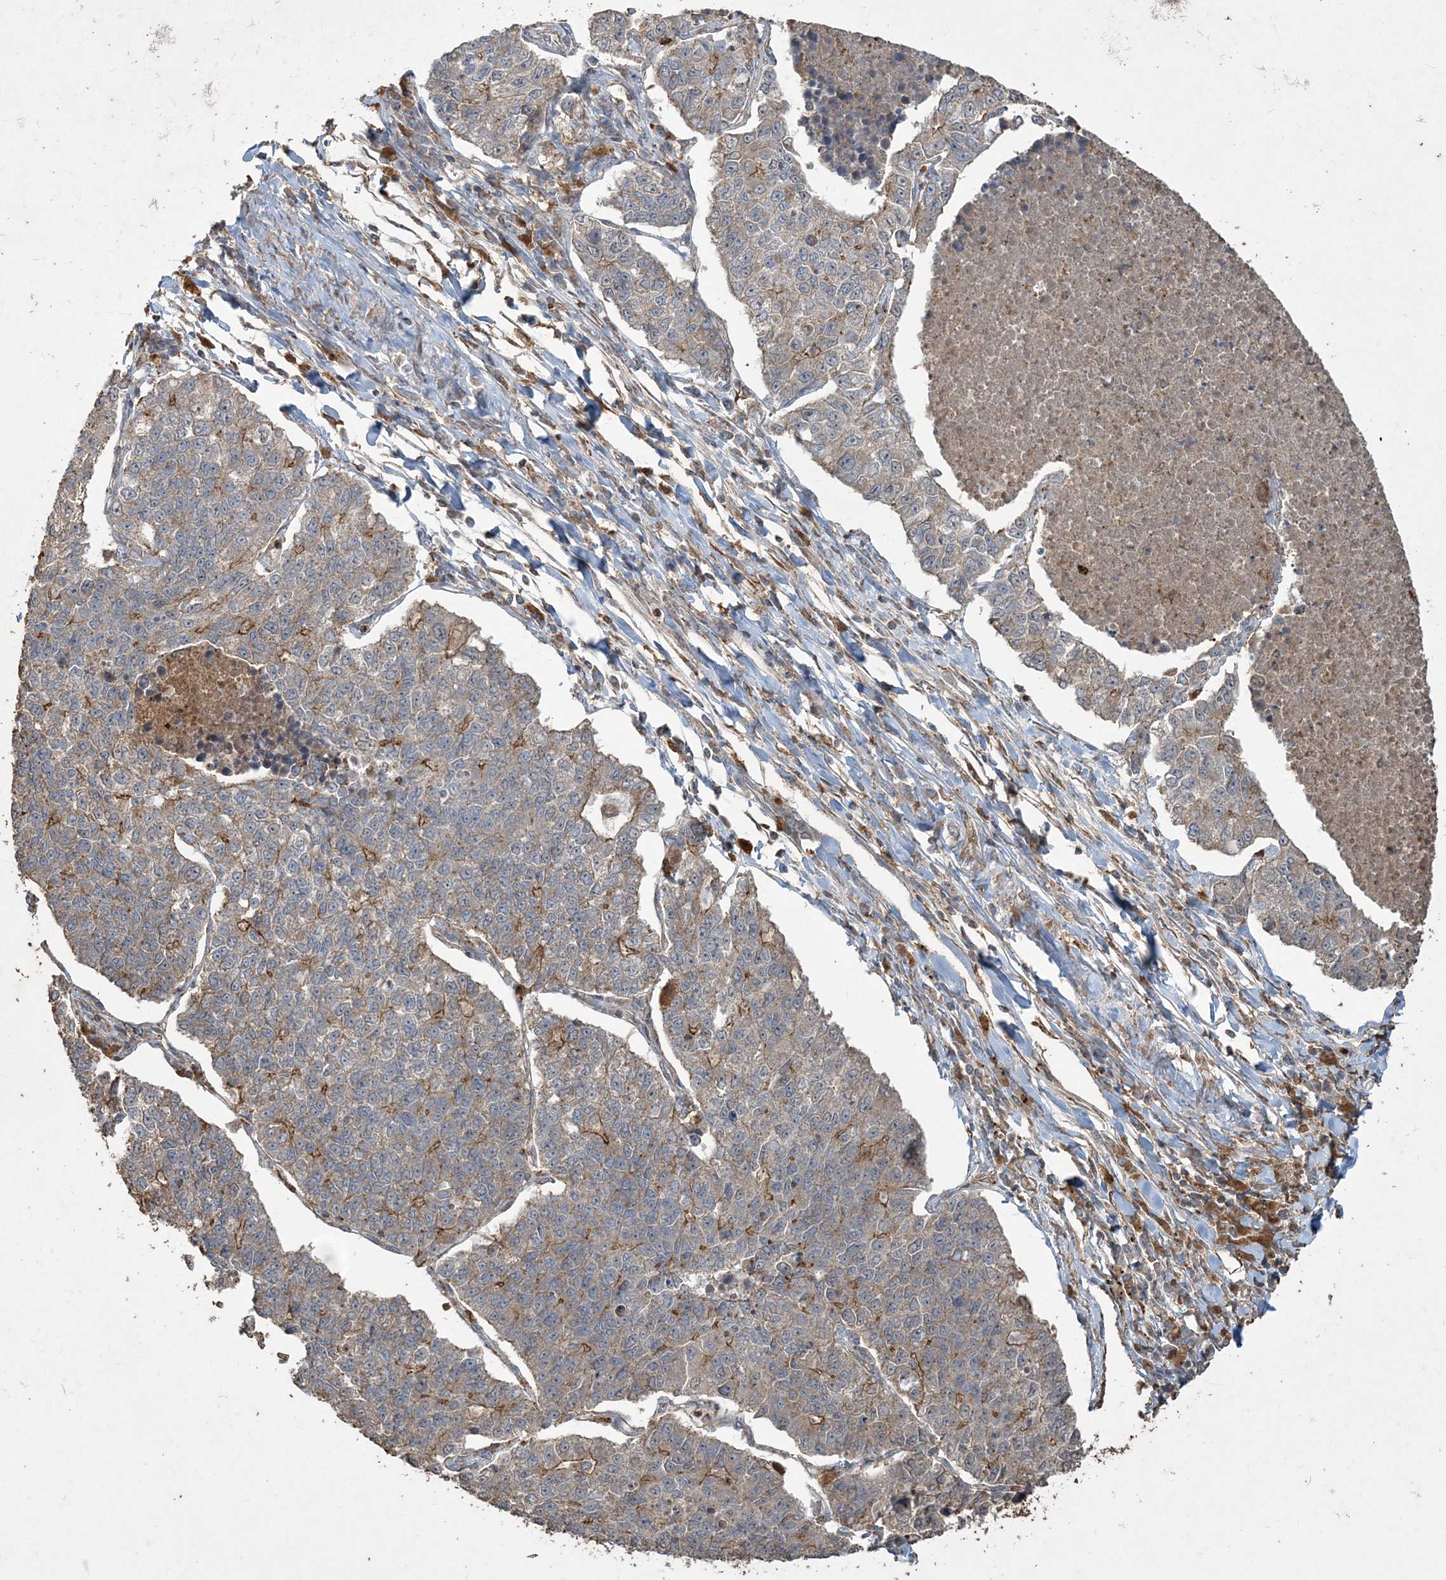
{"staining": {"intensity": "weak", "quantity": "<25%", "location": "cytoplasmic/membranous"}, "tissue": "lung cancer", "cell_type": "Tumor cells", "image_type": "cancer", "snomed": [{"axis": "morphology", "description": "Adenocarcinoma, NOS"}, {"axis": "topography", "description": "Lung"}], "caption": "Histopathology image shows no significant protein positivity in tumor cells of lung cancer (adenocarcinoma).", "gene": "TTC7A", "patient": {"sex": "male", "age": 49}}